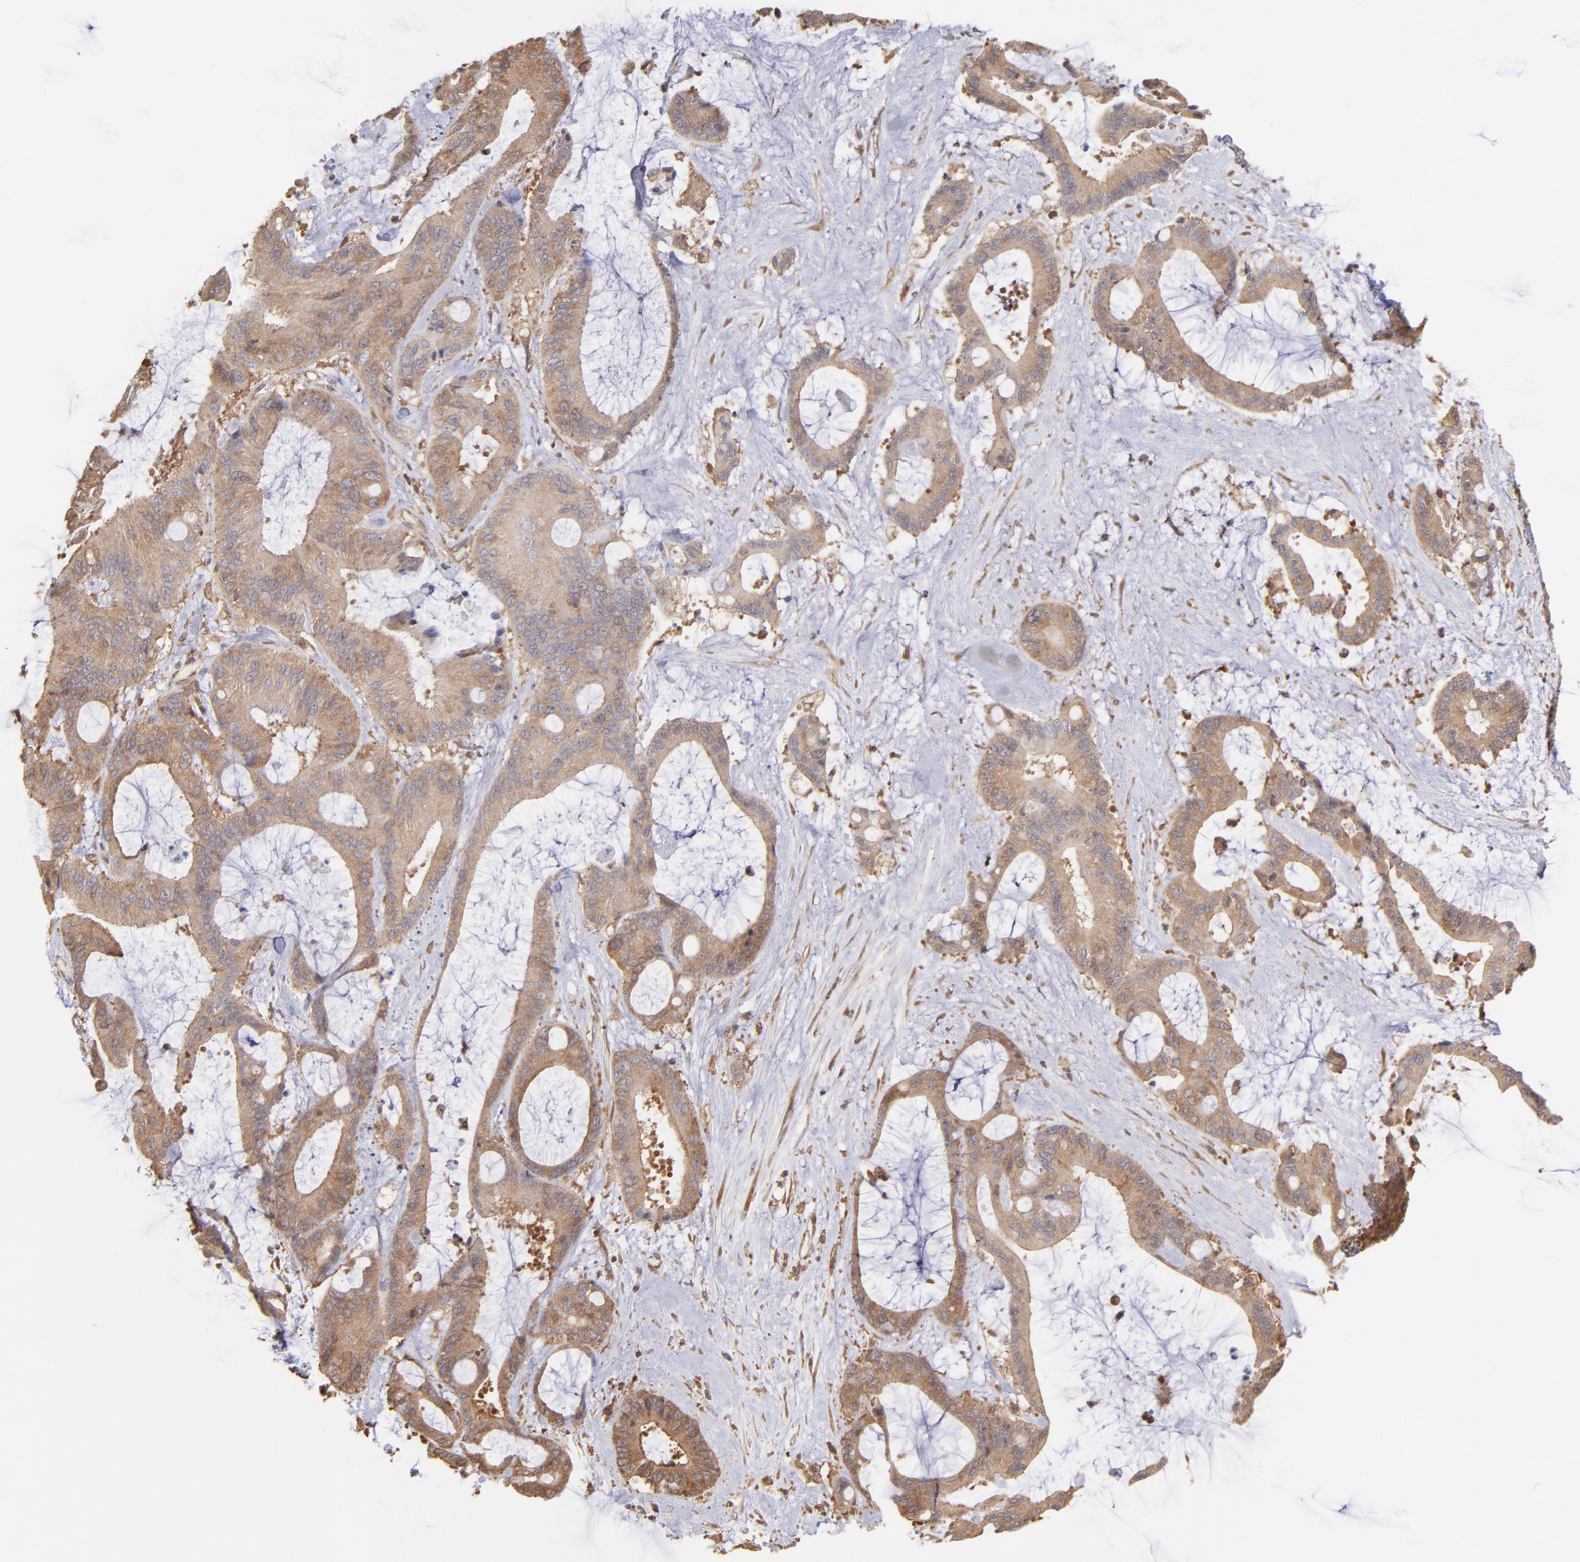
{"staining": {"intensity": "weak", "quantity": ">75%", "location": "cytoplasmic/membranous"}, "tissue": "liver cancer", "cell_type": "Tumor cells", "image_type": "cancer", "snomed": [{"axis": "morphology", "description": "Cholangiocarcinoma"}, {"axis": "topography", "description": "Liver"}], "caption": "High-magnification brightfield microscopy of liver cancer stained with DAB (brown) and counterstained with hematoxylin (blue). tumor cells exhibit weak cytoplasmic/membranous expression is present in approximately>75% of cells.", "gene": "MAPRE1", "patient": {"sex": "female", "age": 73}}